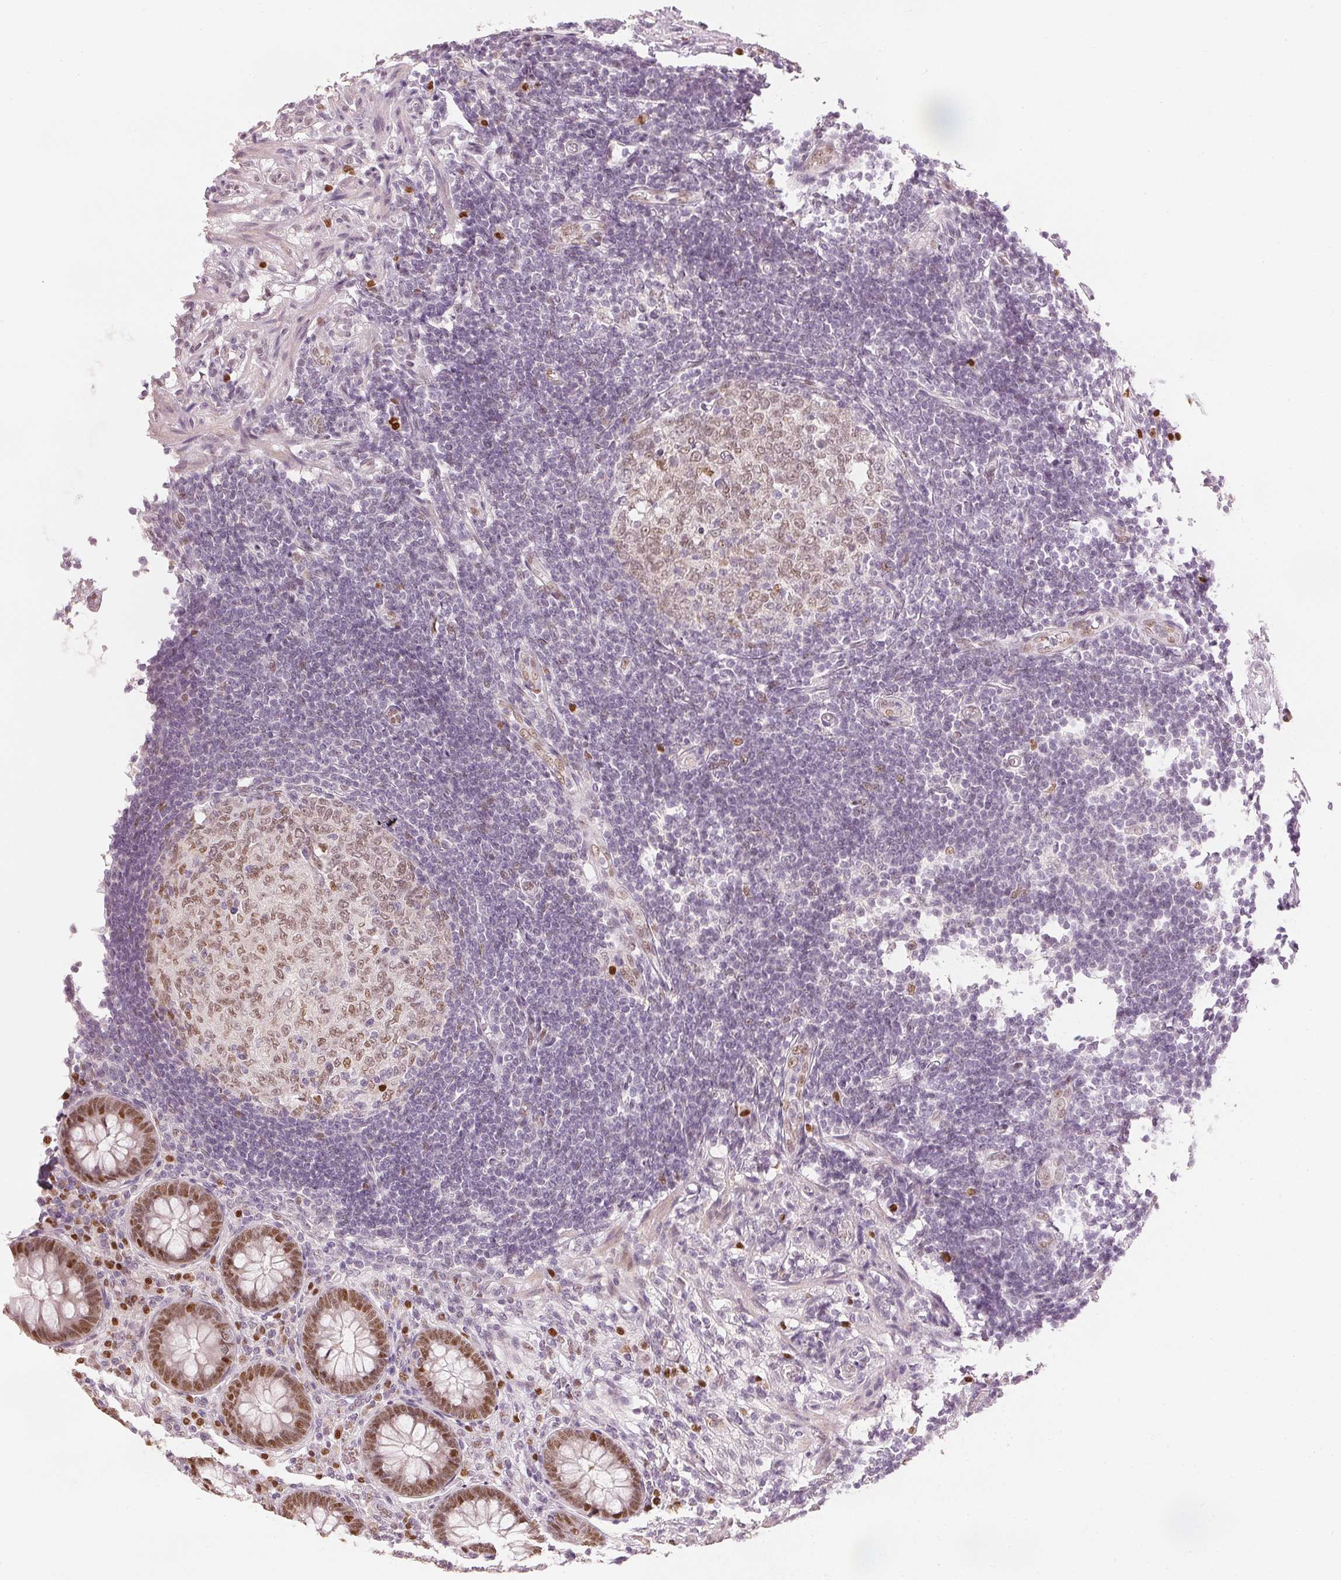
{"staining": {"intensity": "moderate", "quantity": ">75%", "location": "nuclear"}, "tissue": "appendix", "cell_type": "Glandular cells", "image_type": "normal", "snomed": [{"axis": "morphology", "description": "Normal tissue, NOS"}, {"axis": "topography", "description": "Appendix"}], "caption": "IHC of benign appendix shows medium levels of moderate nuclear expression in approximately >75% of glandular cells. The staining was performed using DAB (3,3'-diaminobenzidine) to visualize the protein expression in brown, while the nuclei were stained in blue with hematoxylin (Magnification: 20x).", "gene": "ENSG00000267001", "patient": {"sex": "female", "age": 57}}